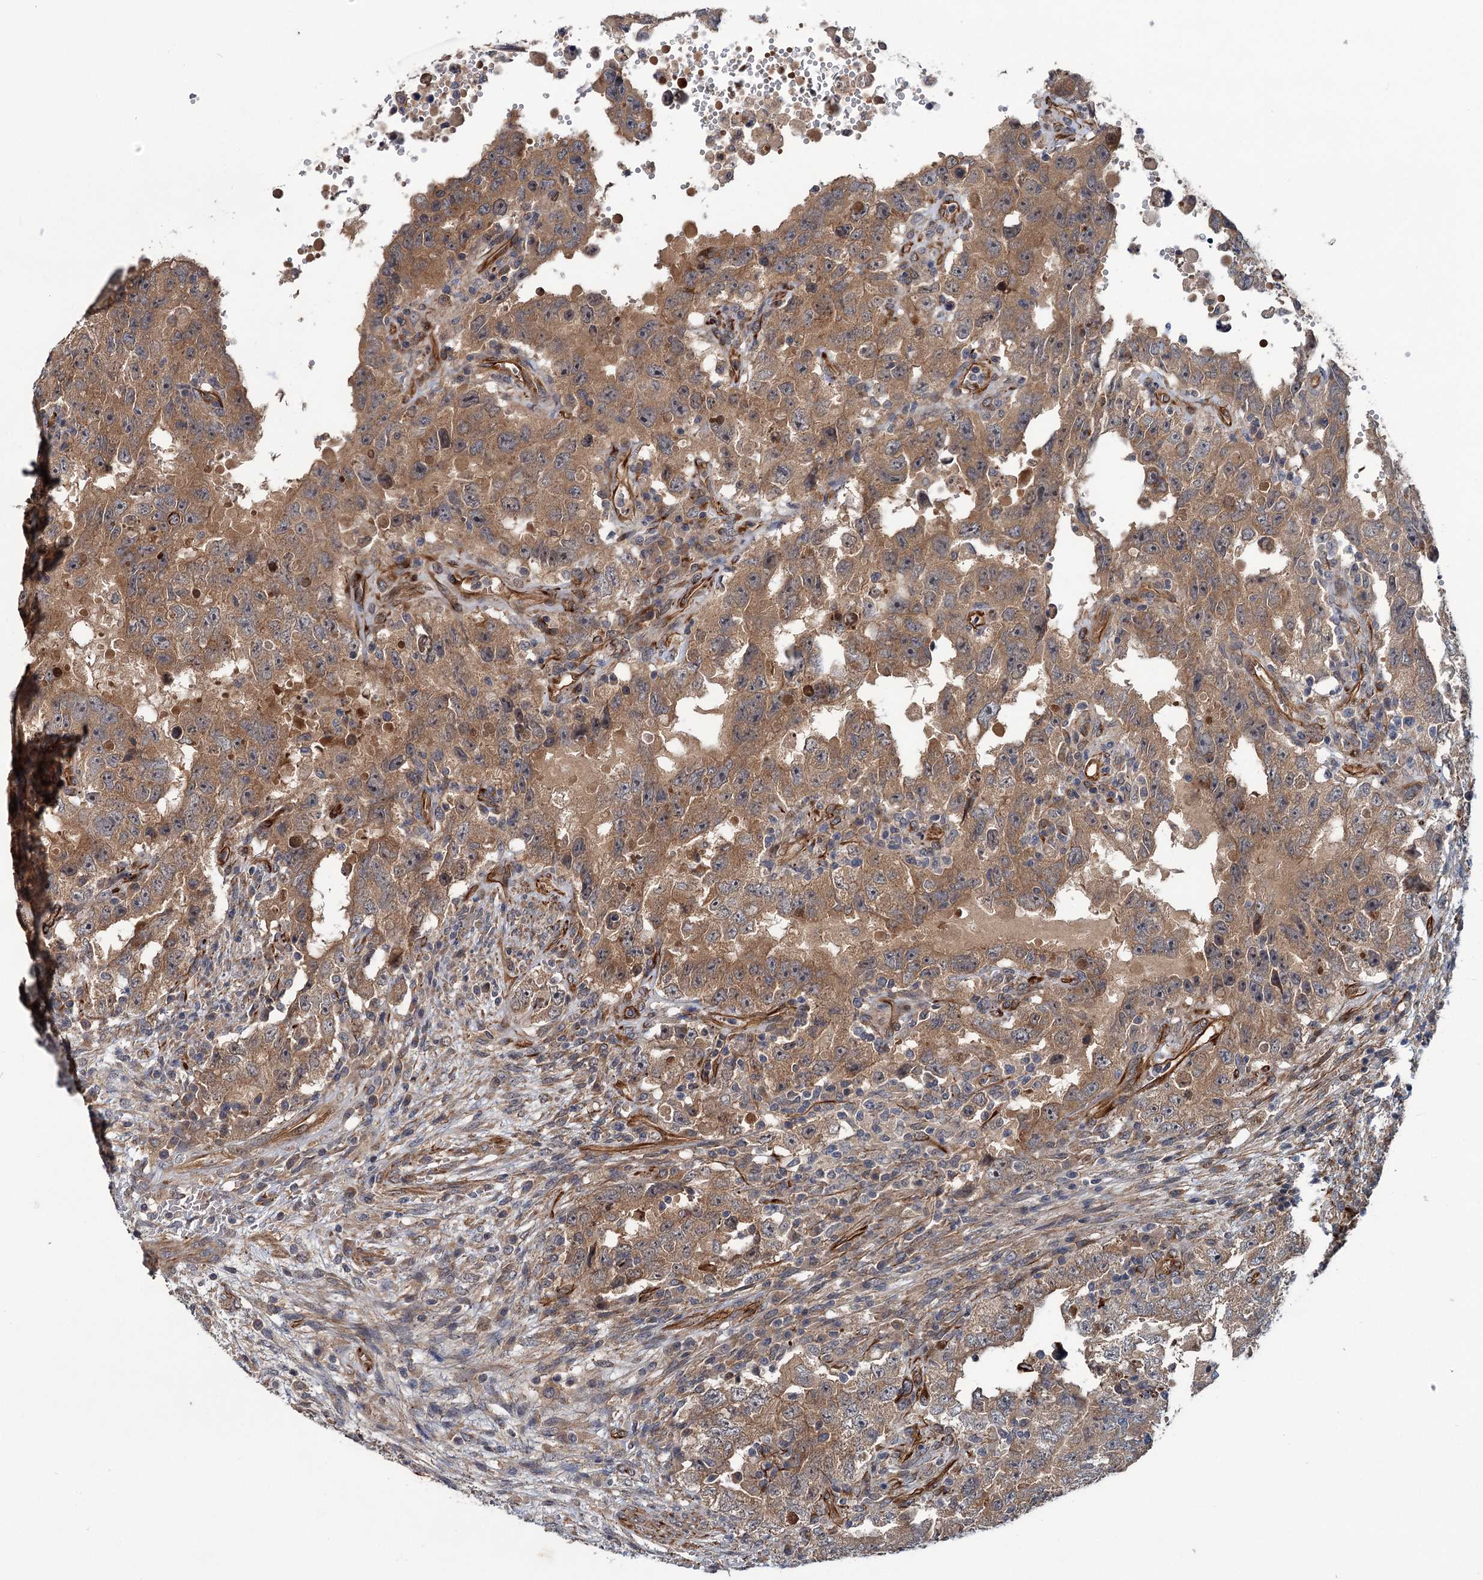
{"staining": {"intensity": "moderate", "quantity": ">75%", "location": "cytoplasmic/membranous"}, "tissue": "testis cancer", "cell_type": "Tumor cells", "image_type": "cancer", "snomed": [{"axis": "morphology", "description": "Carcinoma, Embryonal, NOS"}, {"axis": "topography", "description": "Testis"}], "caption": "Human testis embryonal carcinoma stained with a brown dye demonstrates moderate cytoplasmic/membranous positive expression in approximately >75% of tumor cells.", "gene": "PKN2", "patient": {"sex": "male", "age": 26}}